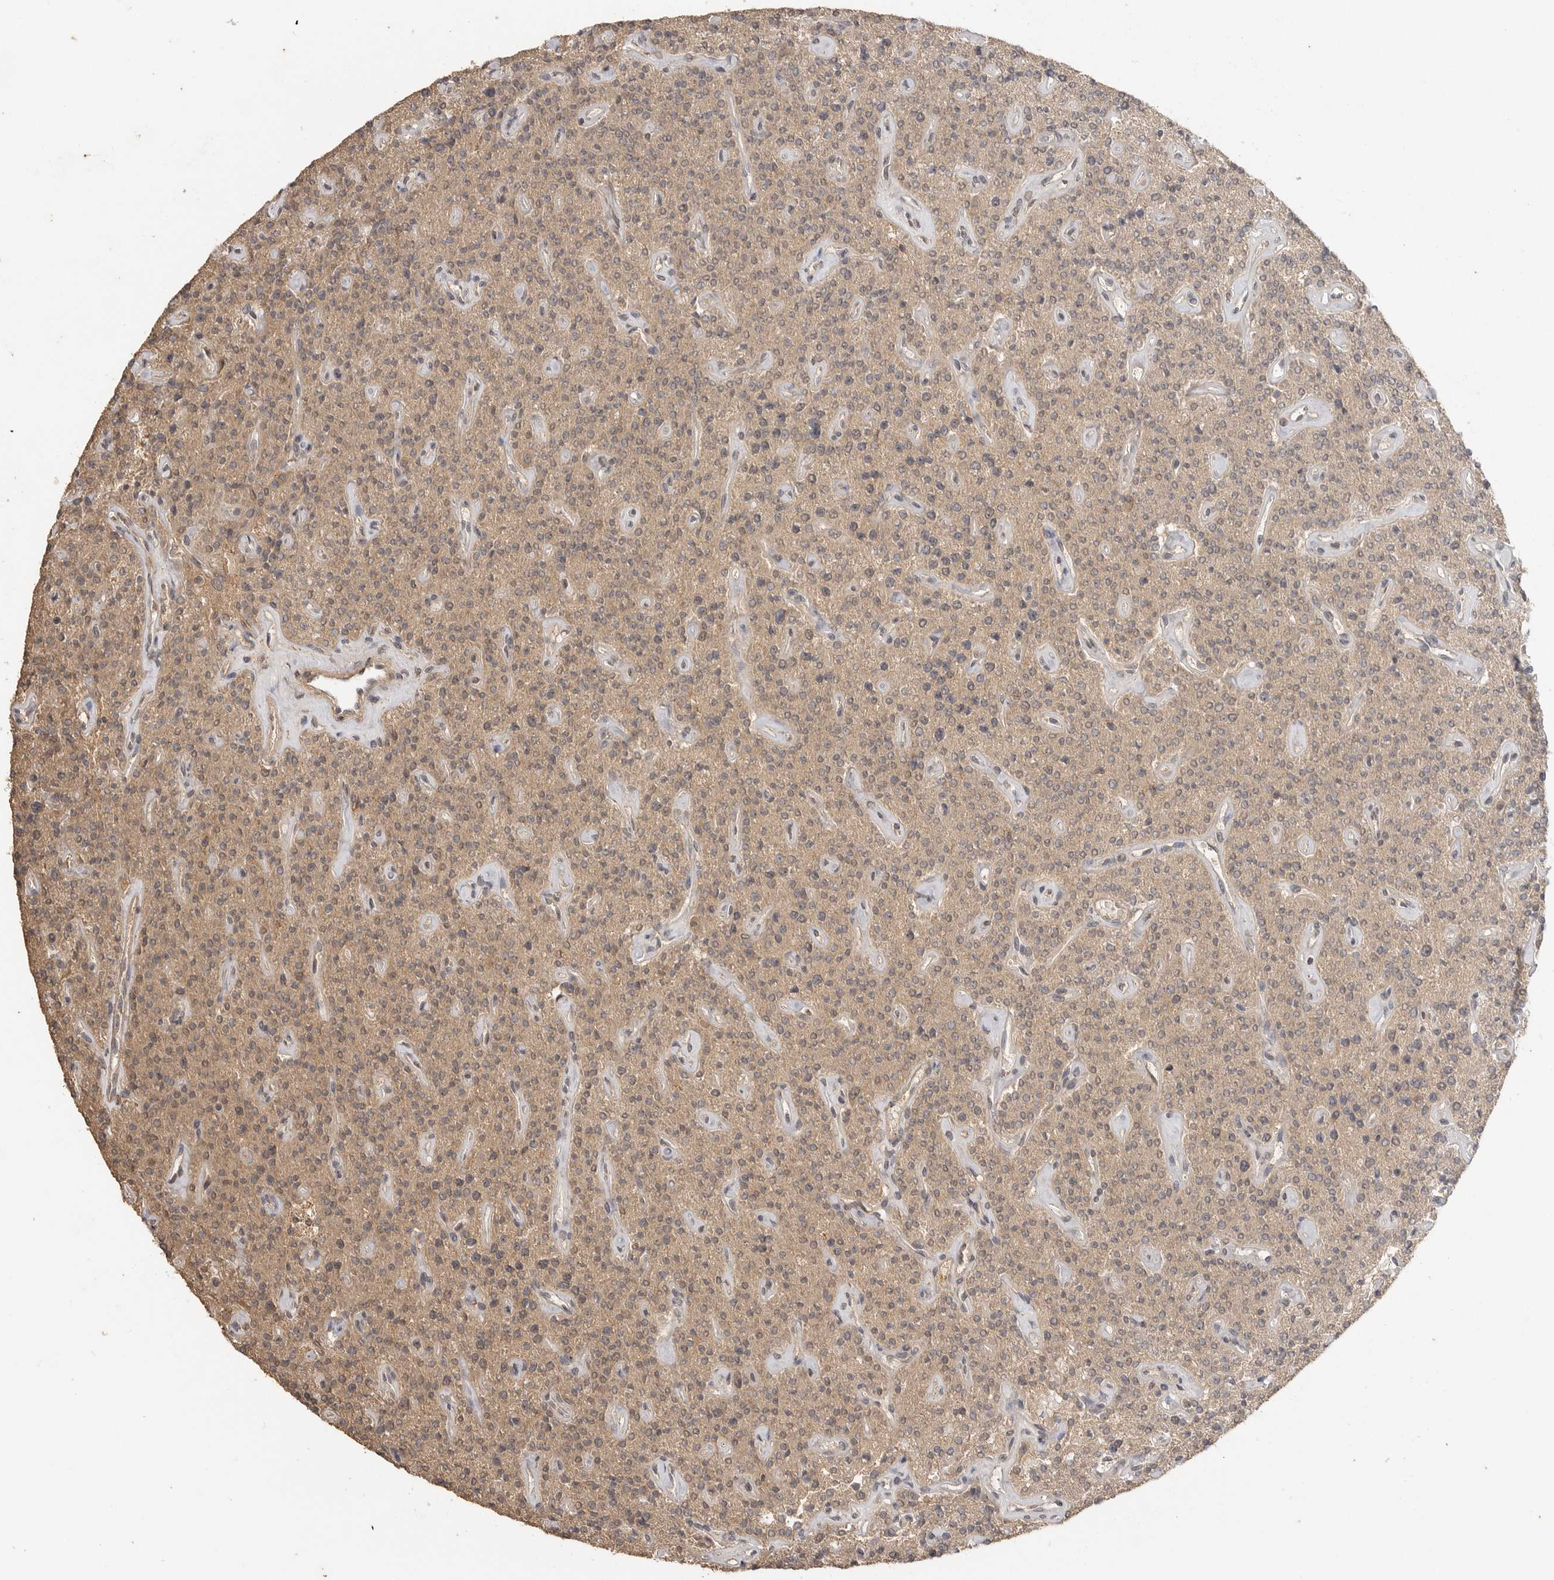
{"staining": {"intensity": "moderate", "quantity": ">75%", "location": "cytoplasmic/membranous"}, "tissue": "parathyroid gland", "cell_type": "Glandular cells", "image_type": "normal", "snomed": [{"axis": "morphology", "description": "Normal tissue, NOS"}, {"axis": "topography", "description": "Parathyroid gland"}], "caption": "Immunohistochemistry (IHC) histopathology image of normal human parathyroid gland stained for a protein (brown), which exhibits medium levels of moderate cytoplasmic/membranous staining in about >75% of glandular cells.", "gene": "MAP2K1", "patient": {"sex": "male", "age": 46}}